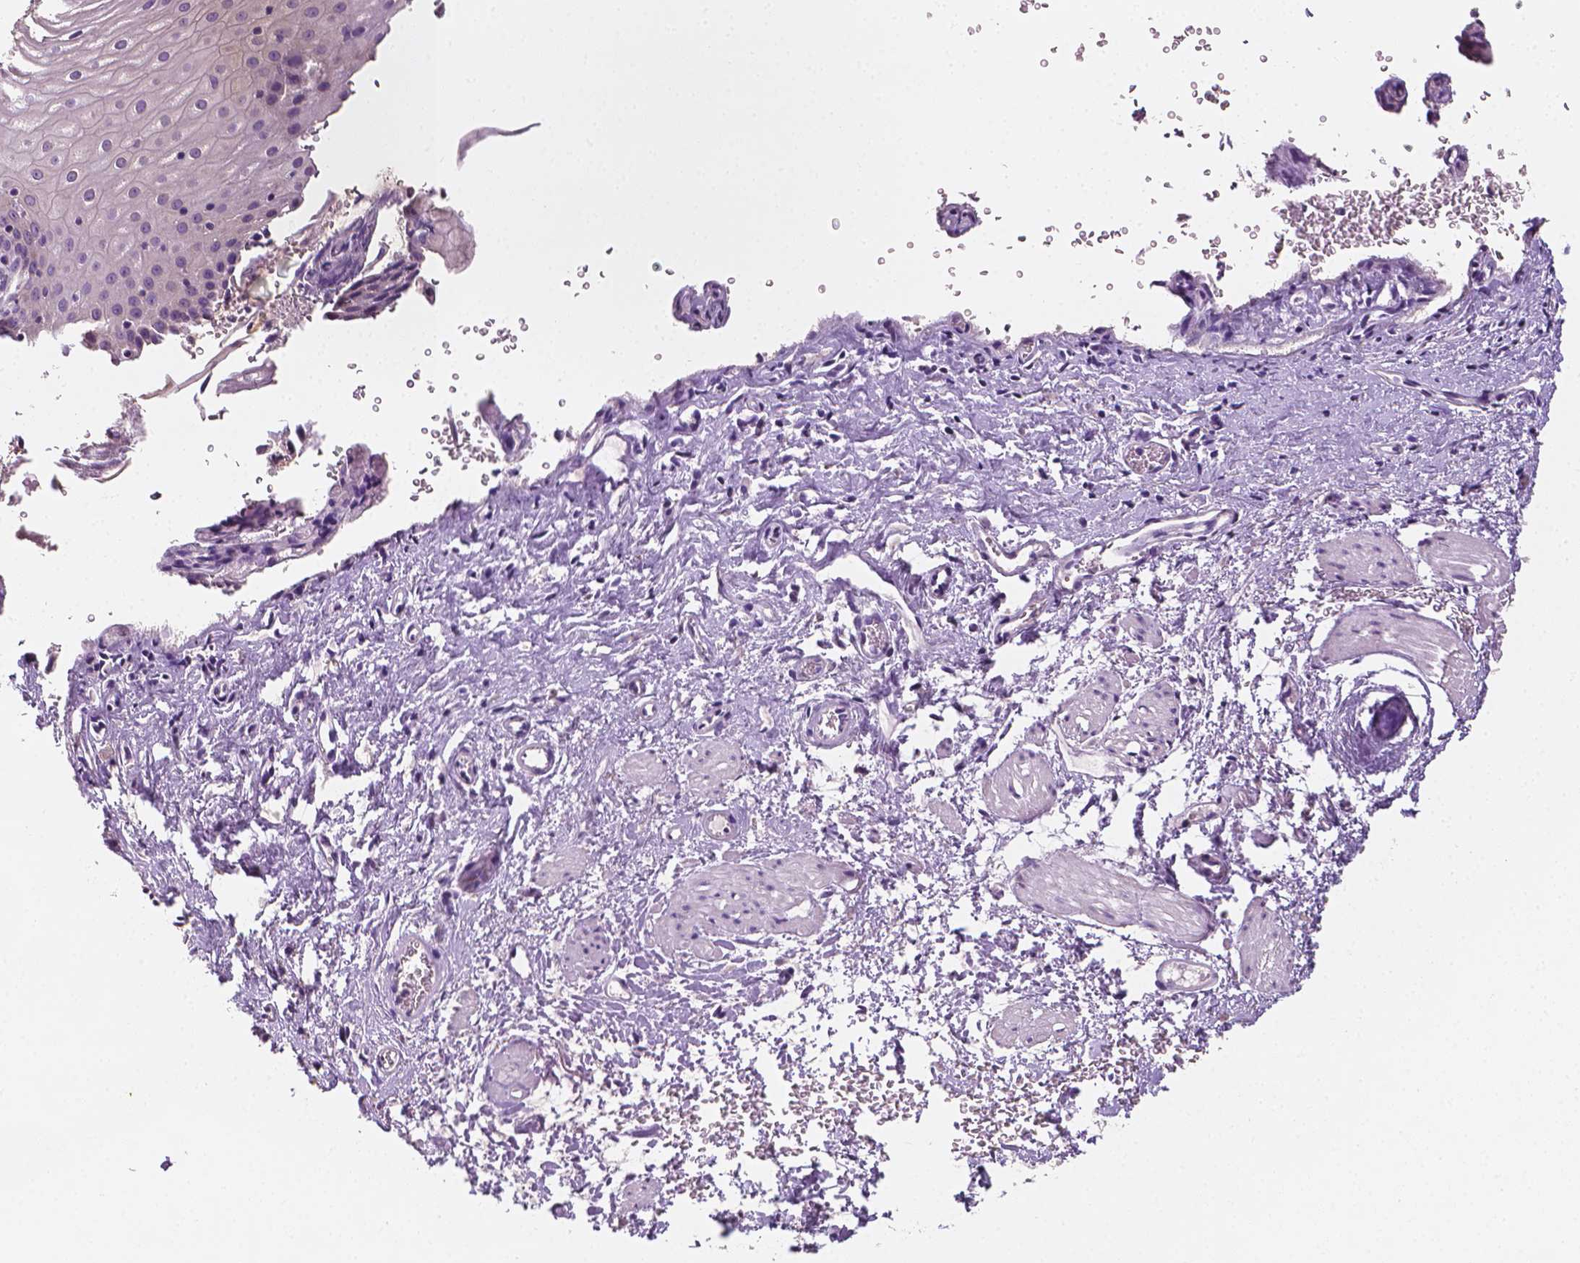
{"staining": {"intensity": "negative", "quantity": "none", "location": "none"}, "tissue": "esophagus", "cell_type": "Squamous epithelial cells", "image_type": "normal", "snomed": [{"axis": "morphology", "description": "Normal tissue, NOS"}, {"axis": "topography", "description": "Esophagus"}], "caption": "This is an IHC micrograph of normal esophagus. There is no staining in squamous epithelial cells.", "gene": "FASN", "patient": {"sex": "male", "age": 68}}